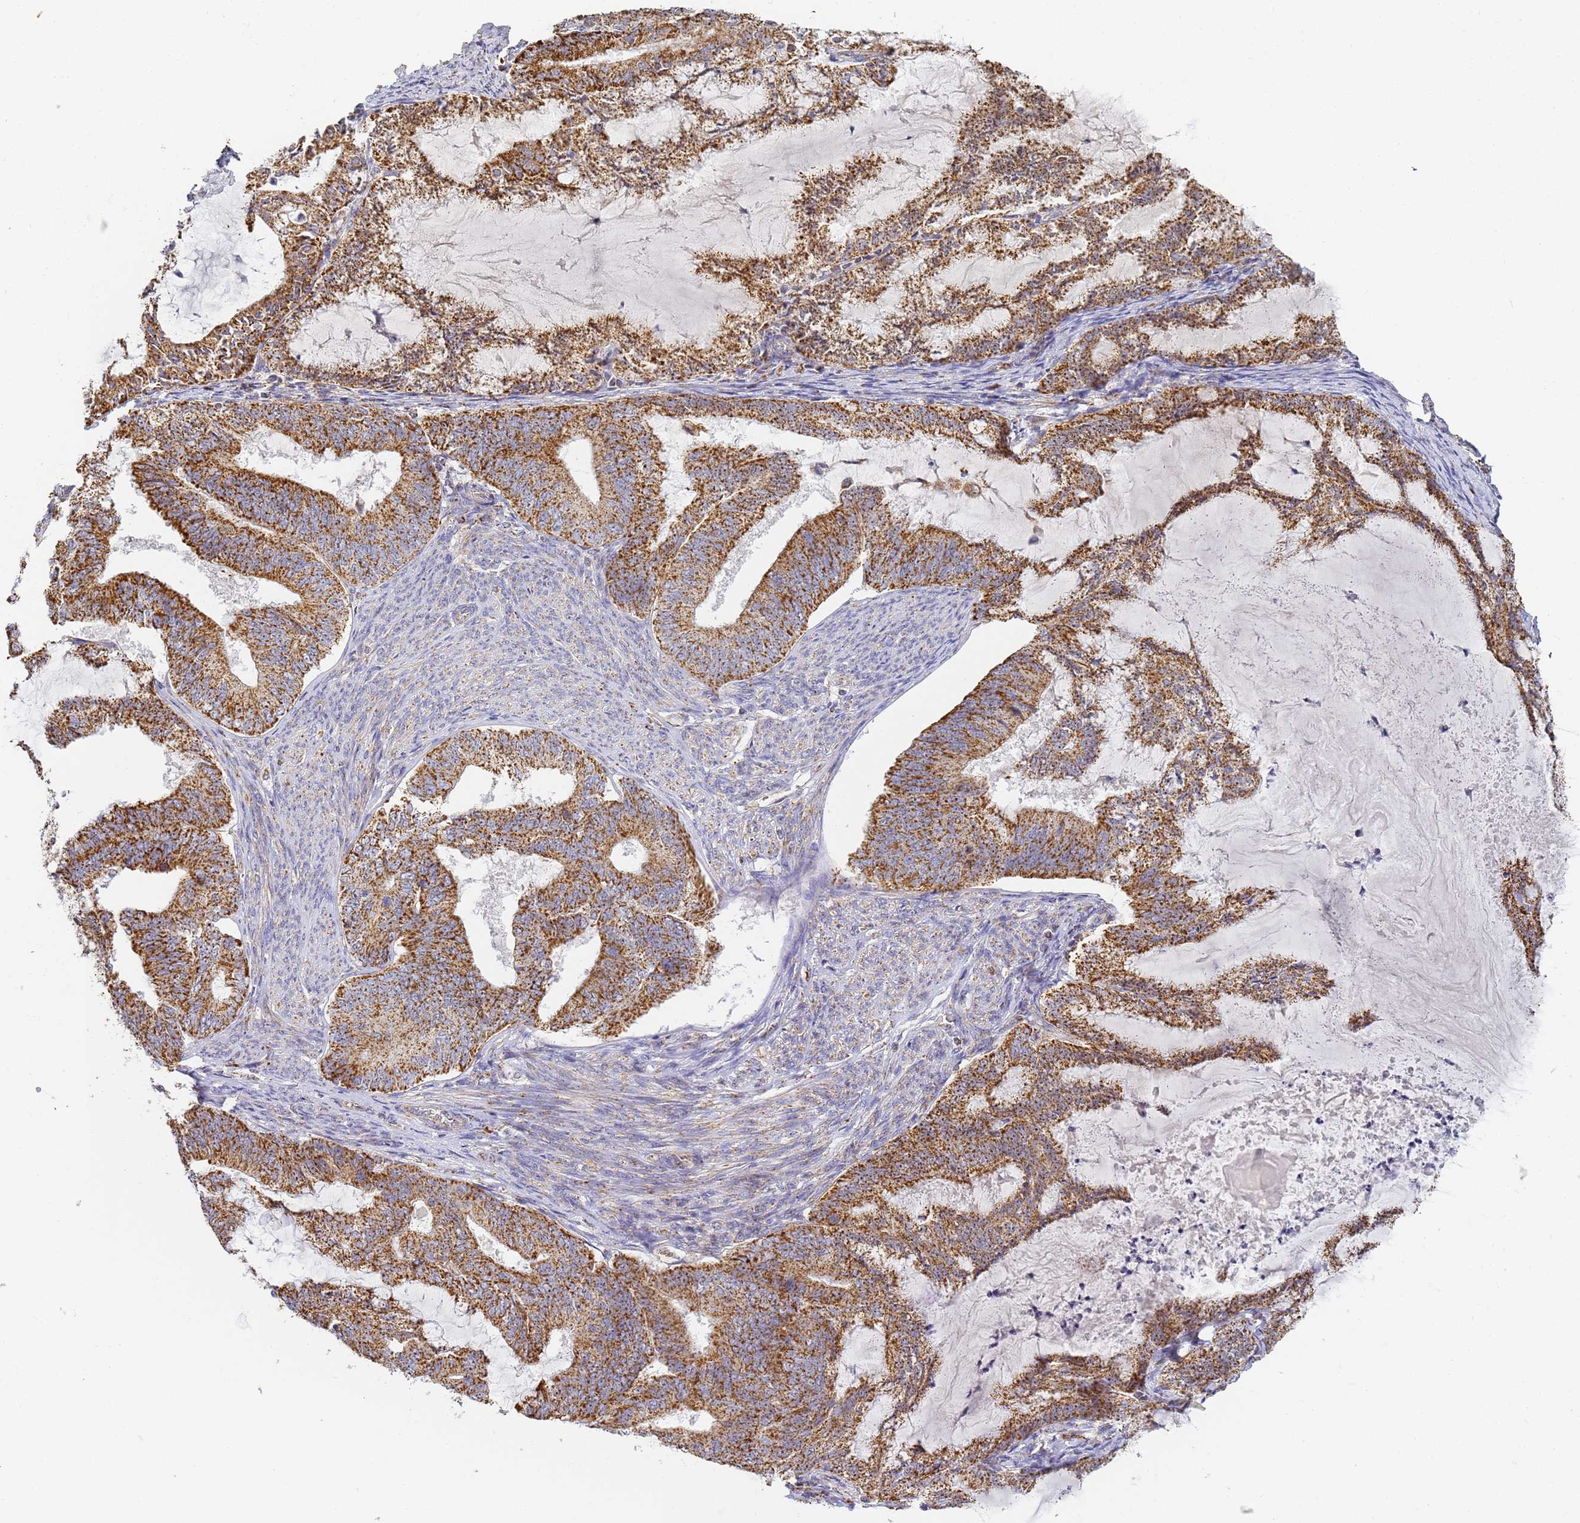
{"staining": {"intensity": "strong", "quantity": ">75%", "location": "cytoplasmic/membranous"}, "tissue": "endometrial cancer", "cell_type": "Tumor cells", "image_type": "cancer", "snomed": [{"axis": "morphology", "description": "Adenocarcinoma, NOS"}, {"axis": "topography", "description": "Endometrium"}], "caption": "Immunohistochemistry of human endometrial cancer exhibits high levels of strong cytoplasmic/membranous positivity in about >75% of tumor cells. (IHC, brightfield microscopy, high magnification).", "gene": "FRG2C", "patient": {"sex": "female", "age": 86}}